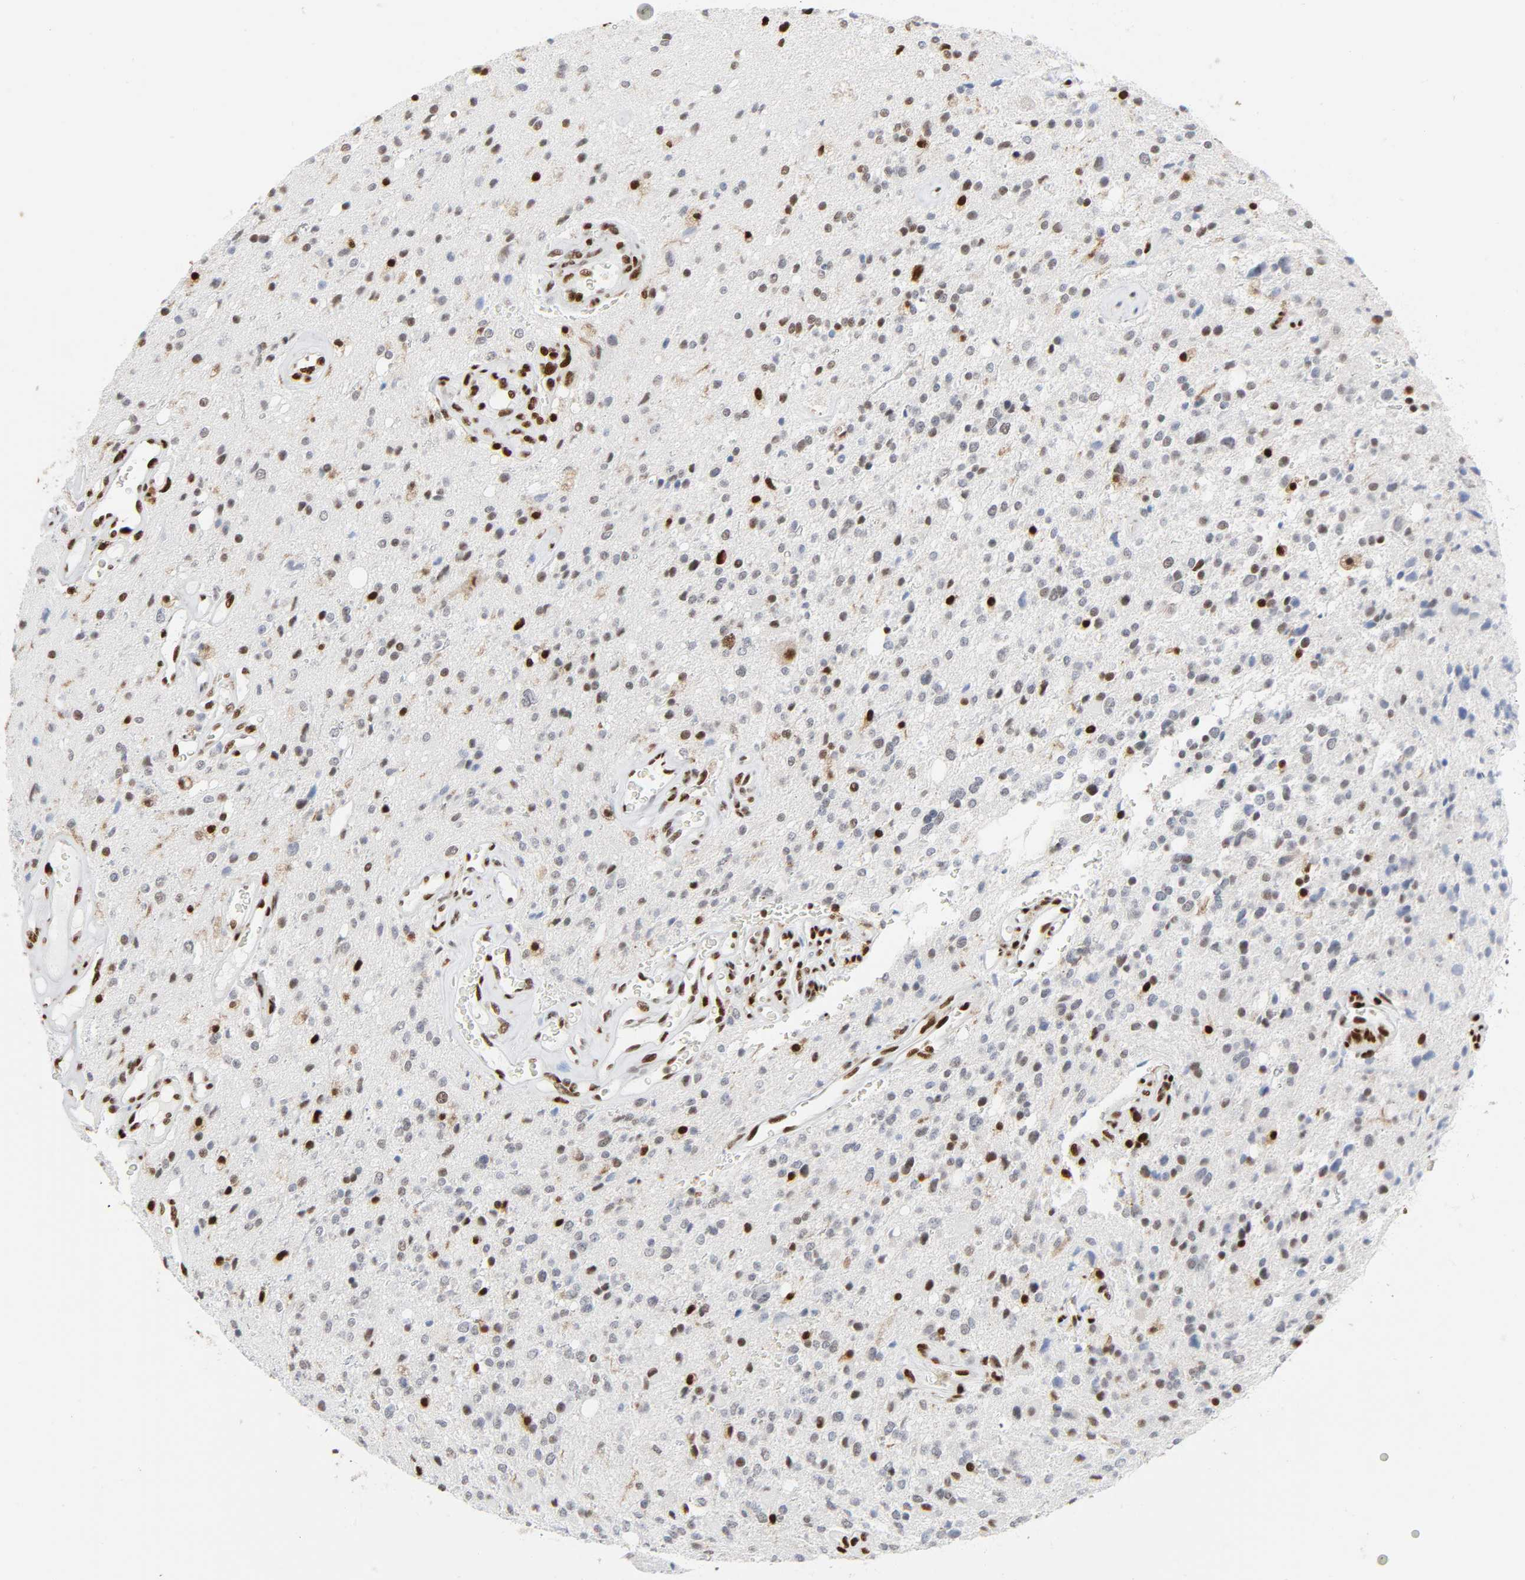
{"staining": {"intensity": "moderate", "quantity": "25%-75%", "location": "nuclear"}, "tissue": "glioma", "cell_type": "Tumor cells", "image_type": "cancer", "snomed": [{"axis": "morphology", "description": "Glioma, malignant, High grade"}, {"axis": "topography", "description": "Brain"}], "caption": "A brown stain shows moderate nuclear positivity of a protein in high-grade glioma (malignant) tumor cells.", "gene": "WAS", "patient": {"sex": "male", "age": 47}}